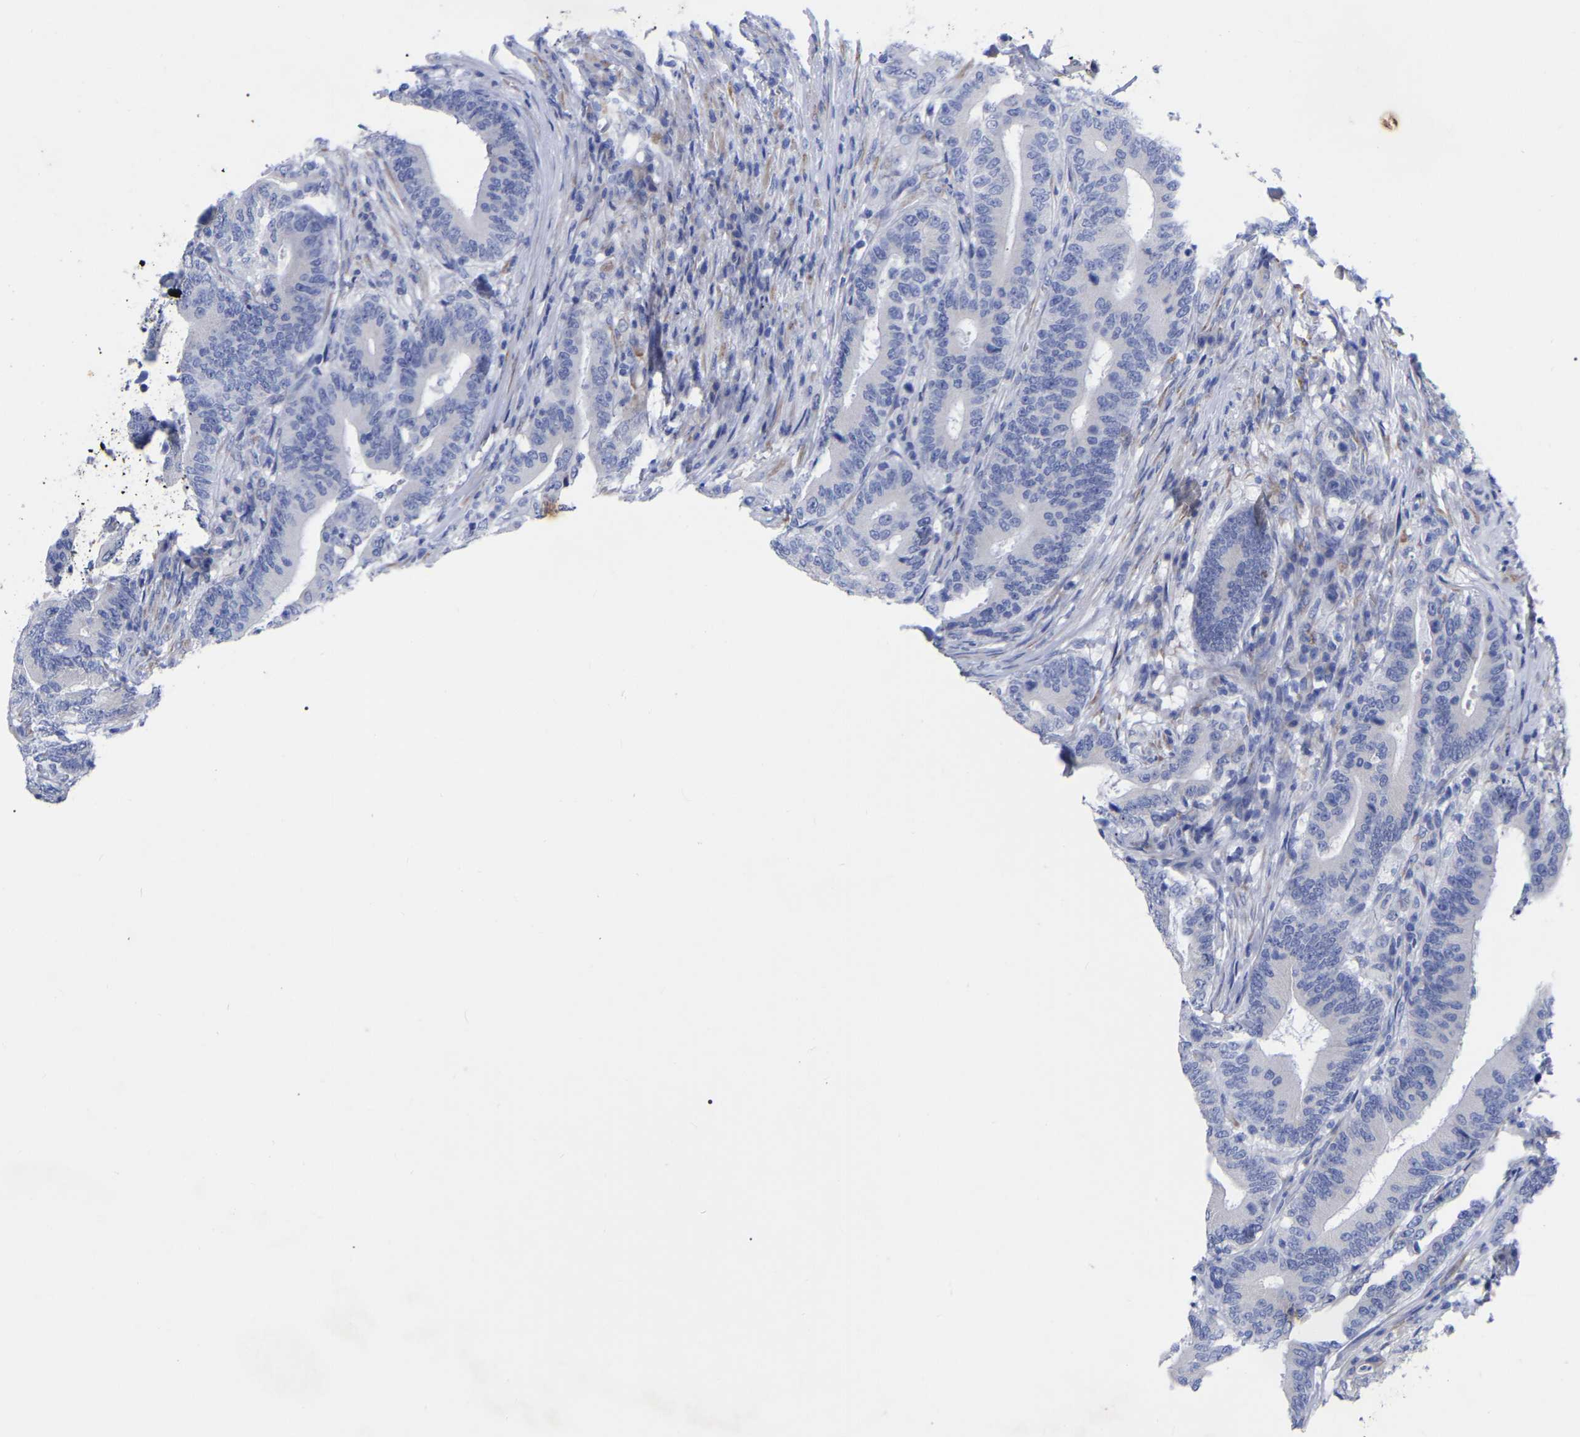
{"staining": {"intensity": "negative", "quantity": "none", "location": "none"}, "tissue": "colorectal cancer", "cell_type": "Tumor cells", "image_type": "cancer", "snomed": [{"axis": "morphology", "description": "Adenocarcinoma, NOS"}, {"axis": "topography", "description": "Colon"}], "caption": "Protein analysis of colorectal cancer (adenocarcinoma) exhibits no significant staining in tumor cells.", "gene": "GDF3", "patient": {"sex": "female", "age": 66}}